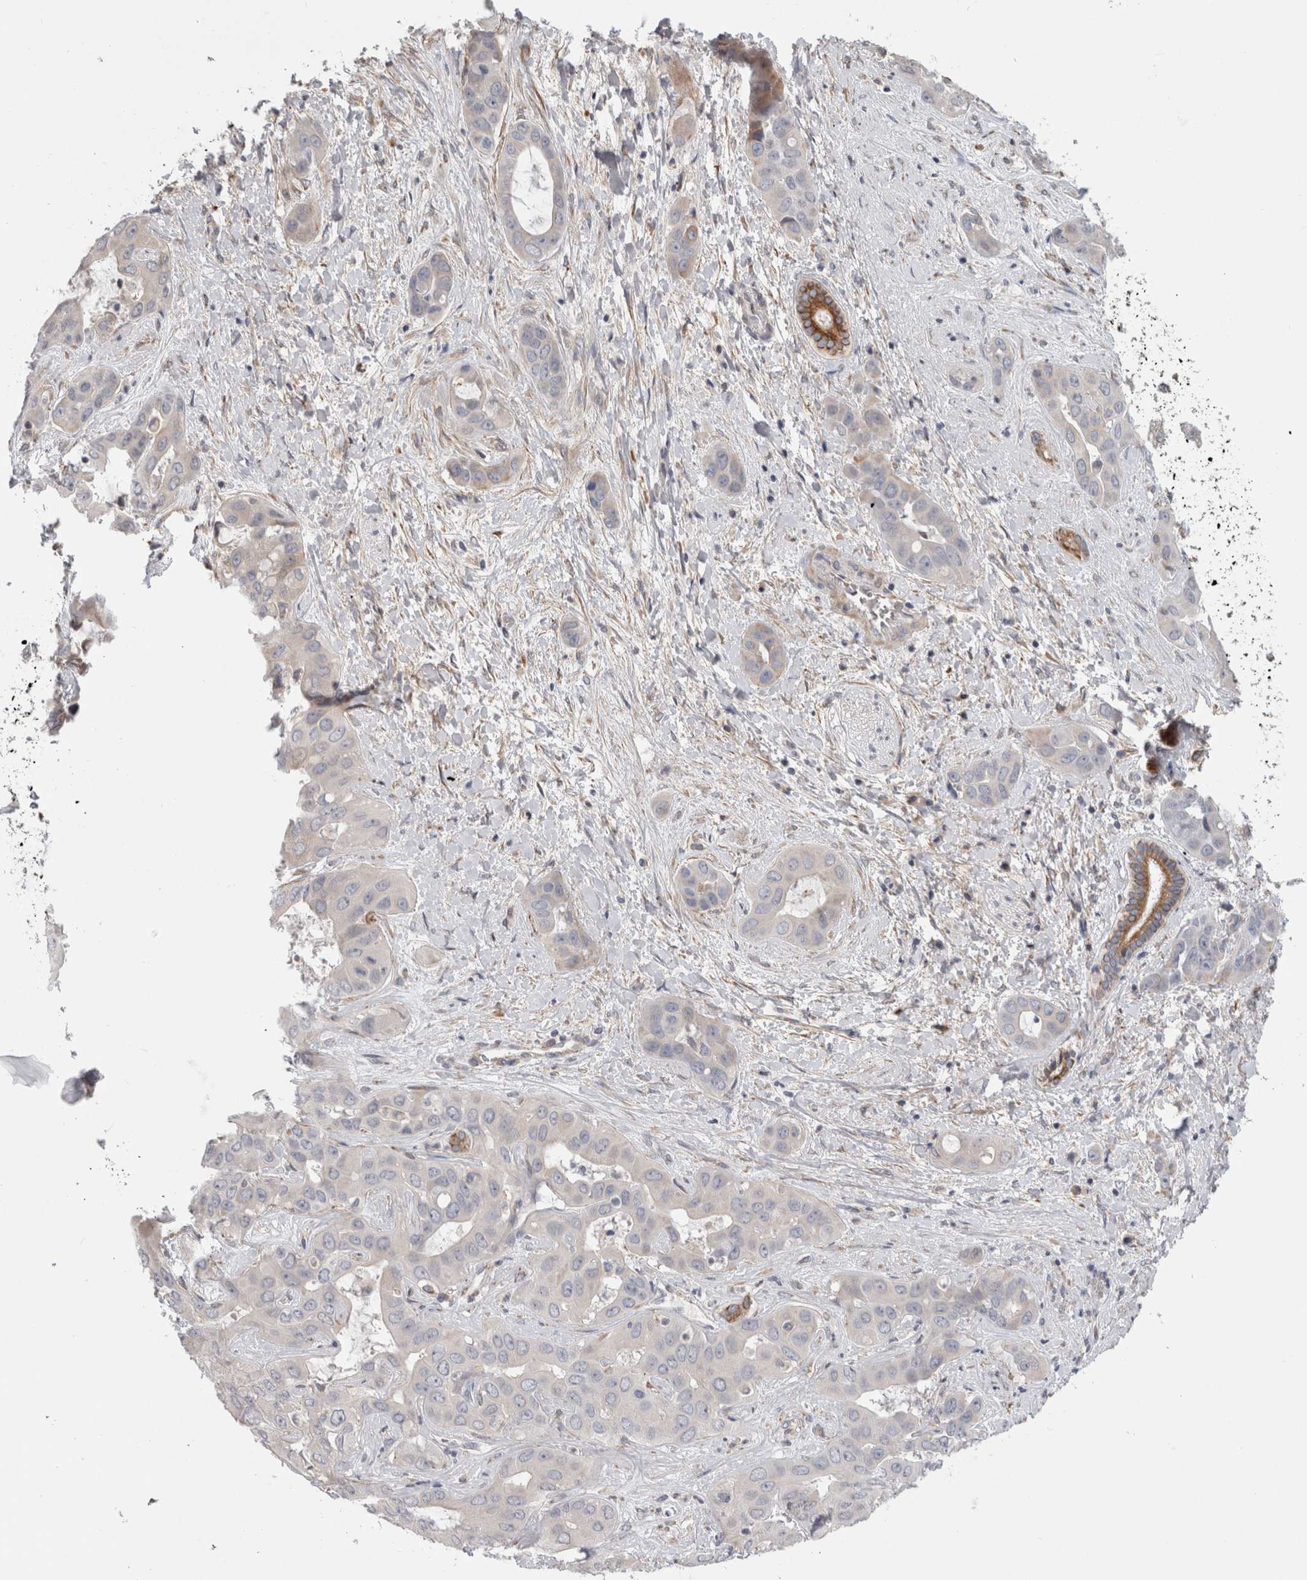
{"staining": {"intensity": "moderate", "quantity": "<25%", "location": "cytoplasmic/membranous"}, "tissue": "liver cancer", "cell_type": "Tumor cells", "image_type": "cancer", "snomed": [{"axis": "morphology", "description": "Cholangiocarcinoma"}, {"axis": "topography", "description": "Liver"}], "caption": "Moderate cytoplasmic/membranous positivity is present in about <25% of tumor cells in liver cancer.", "gene": "SMAP2", "patient": {"sex": "female", "age": 52}}